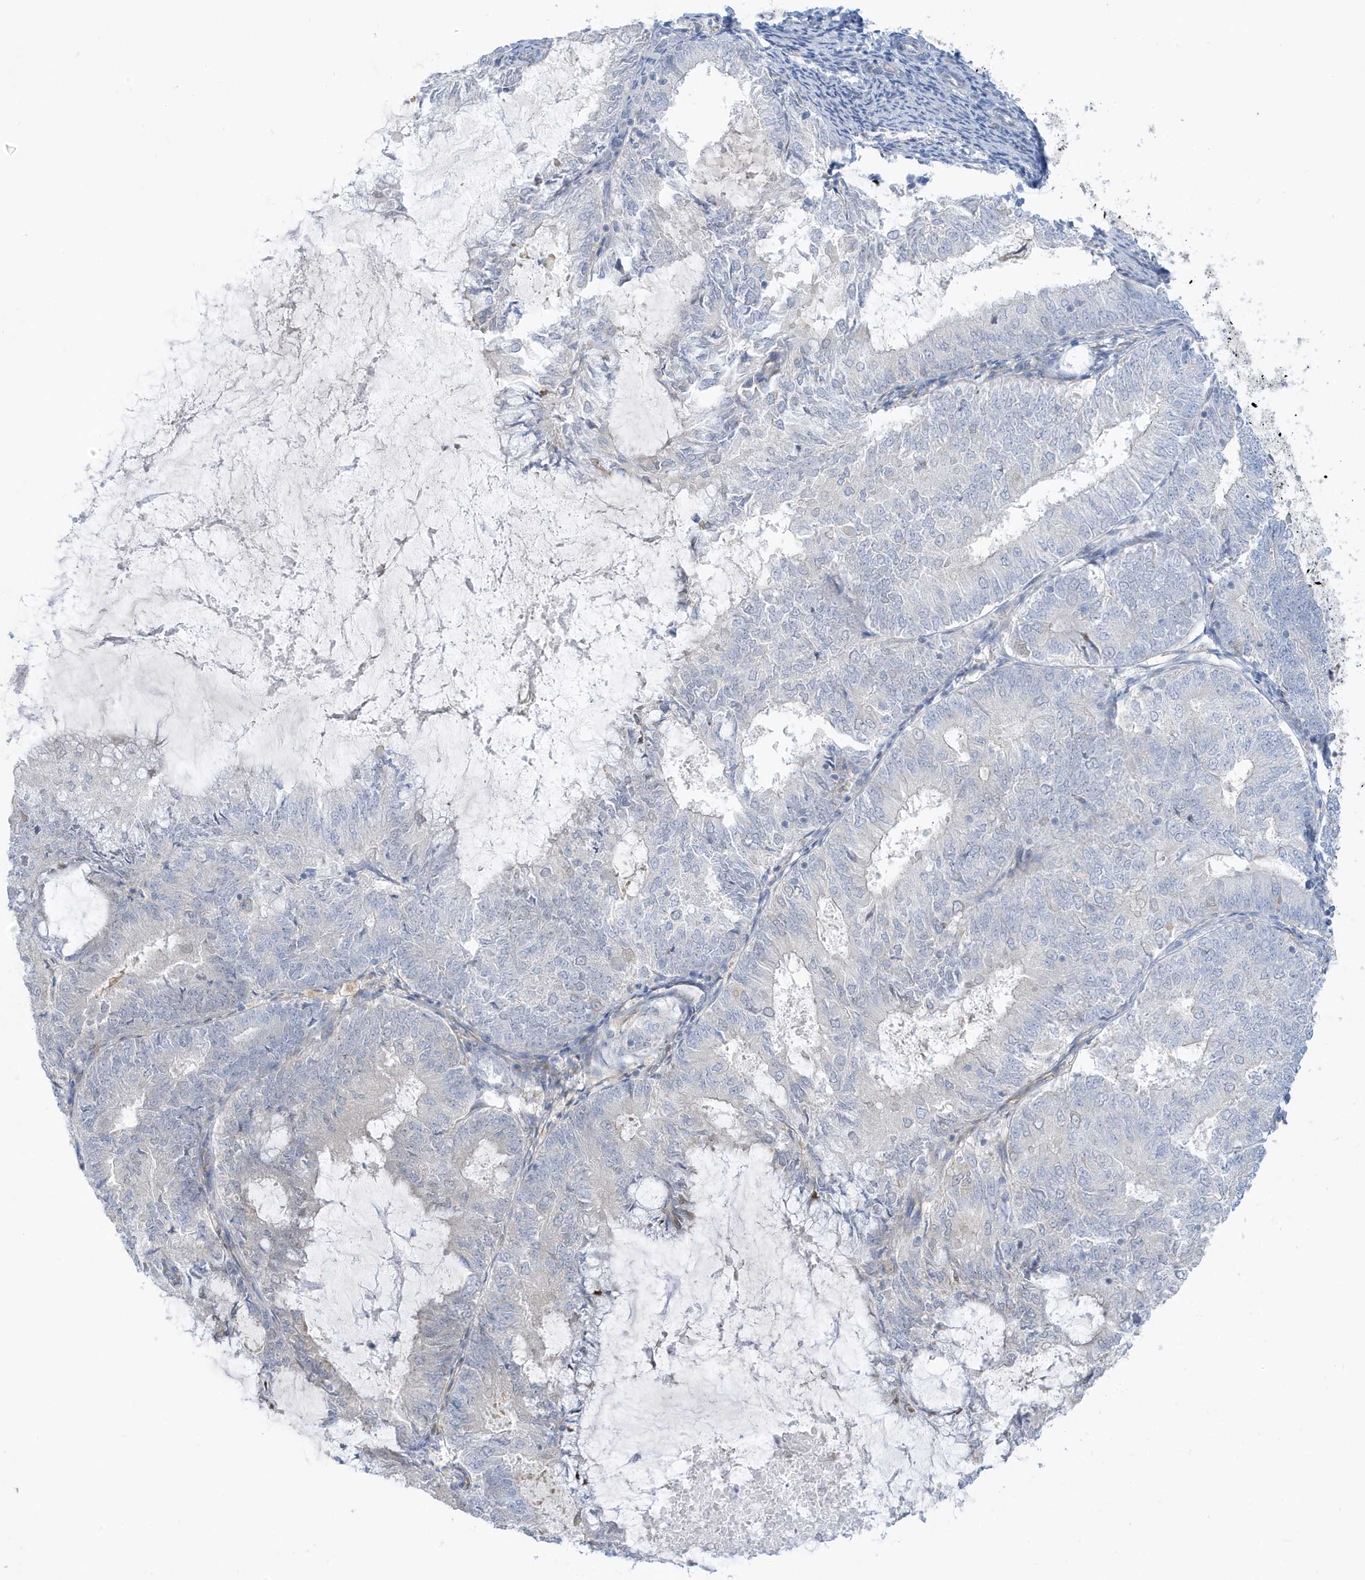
{"staining": {"intensity": "negative", "quantity": "none", "location": "none"}, "tissue": "endometrial cancer", "cell_type": "Tumor cells", "image_type": "cancer", "snomed": [{"axis": "morphology", "description": "Adenocarcinoma, NOS"}, {"axis": "topography", "description": "Endometrium"}], "caption": "Protein analysis of endometrial adenocarcinoma exhibits no significant expression in tumor cells.", "gene": "ATP13A5", "patient": {"sex": "female", "age": 57}}